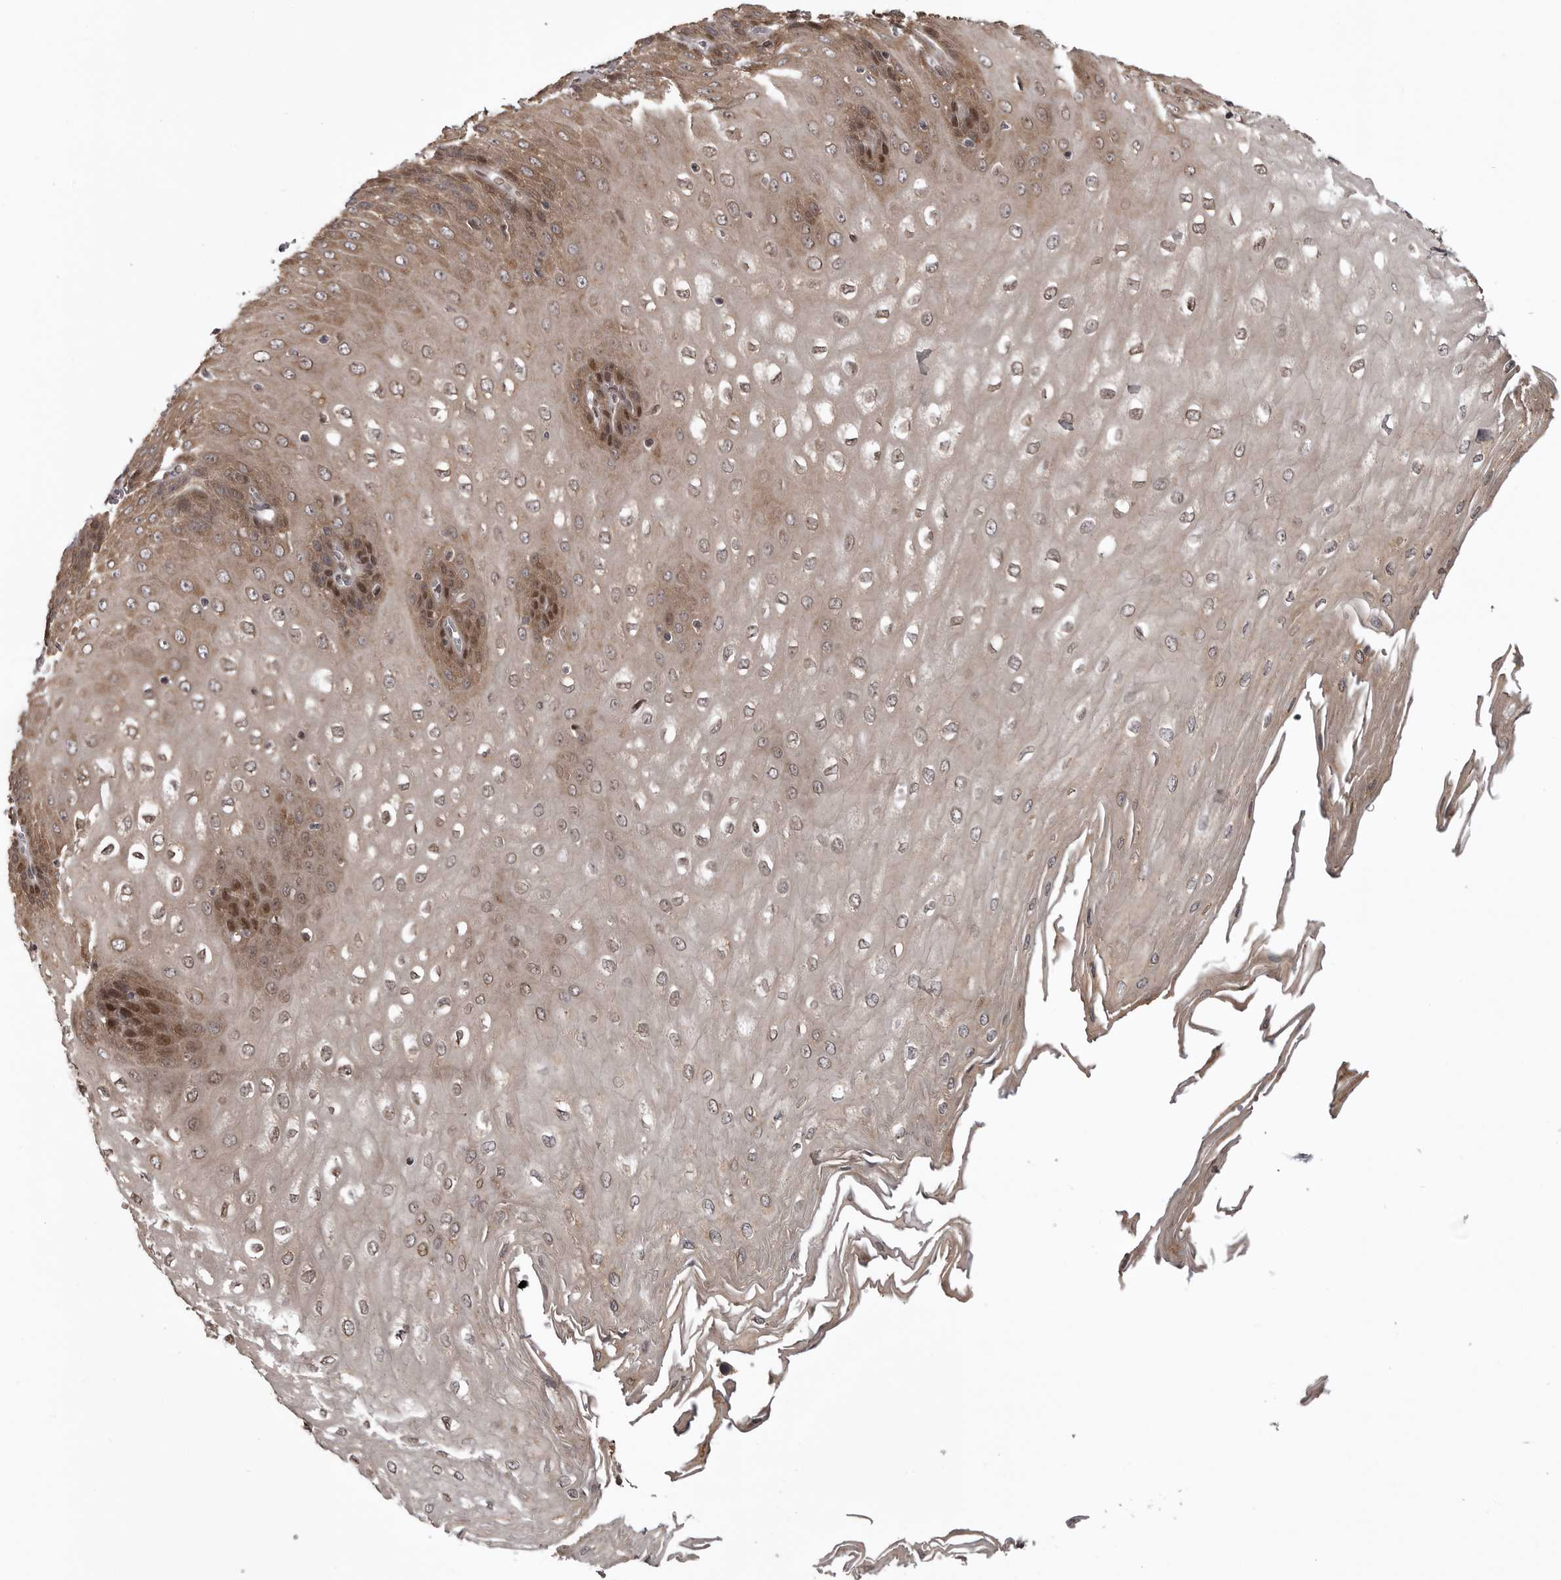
{"staining": {"intensity": "moderate", "quantity": ">75%", "location": "cytoplasmic/membranous,nuclear"}, "tissue": "esophagus", "cell_type": "Squamous epithelial cells", "image_type": "normal", "snomed": [{"axis": "morphology", "description": "Normal tissue, NOS"}, {"axis": "topography", "description": "Esophagus"}], "caption": "Moderate cytoplasmic/membranous,nuclear positivity is seen in approximately >75% of squamous epithelial cells in benign esophagus. (DAB (3,3'-diaminobenzidine) = brown stain, brightfield microscopy at high magnification).", "gene": "SNX16", "patient": {"sex": "male", "age": 60}}